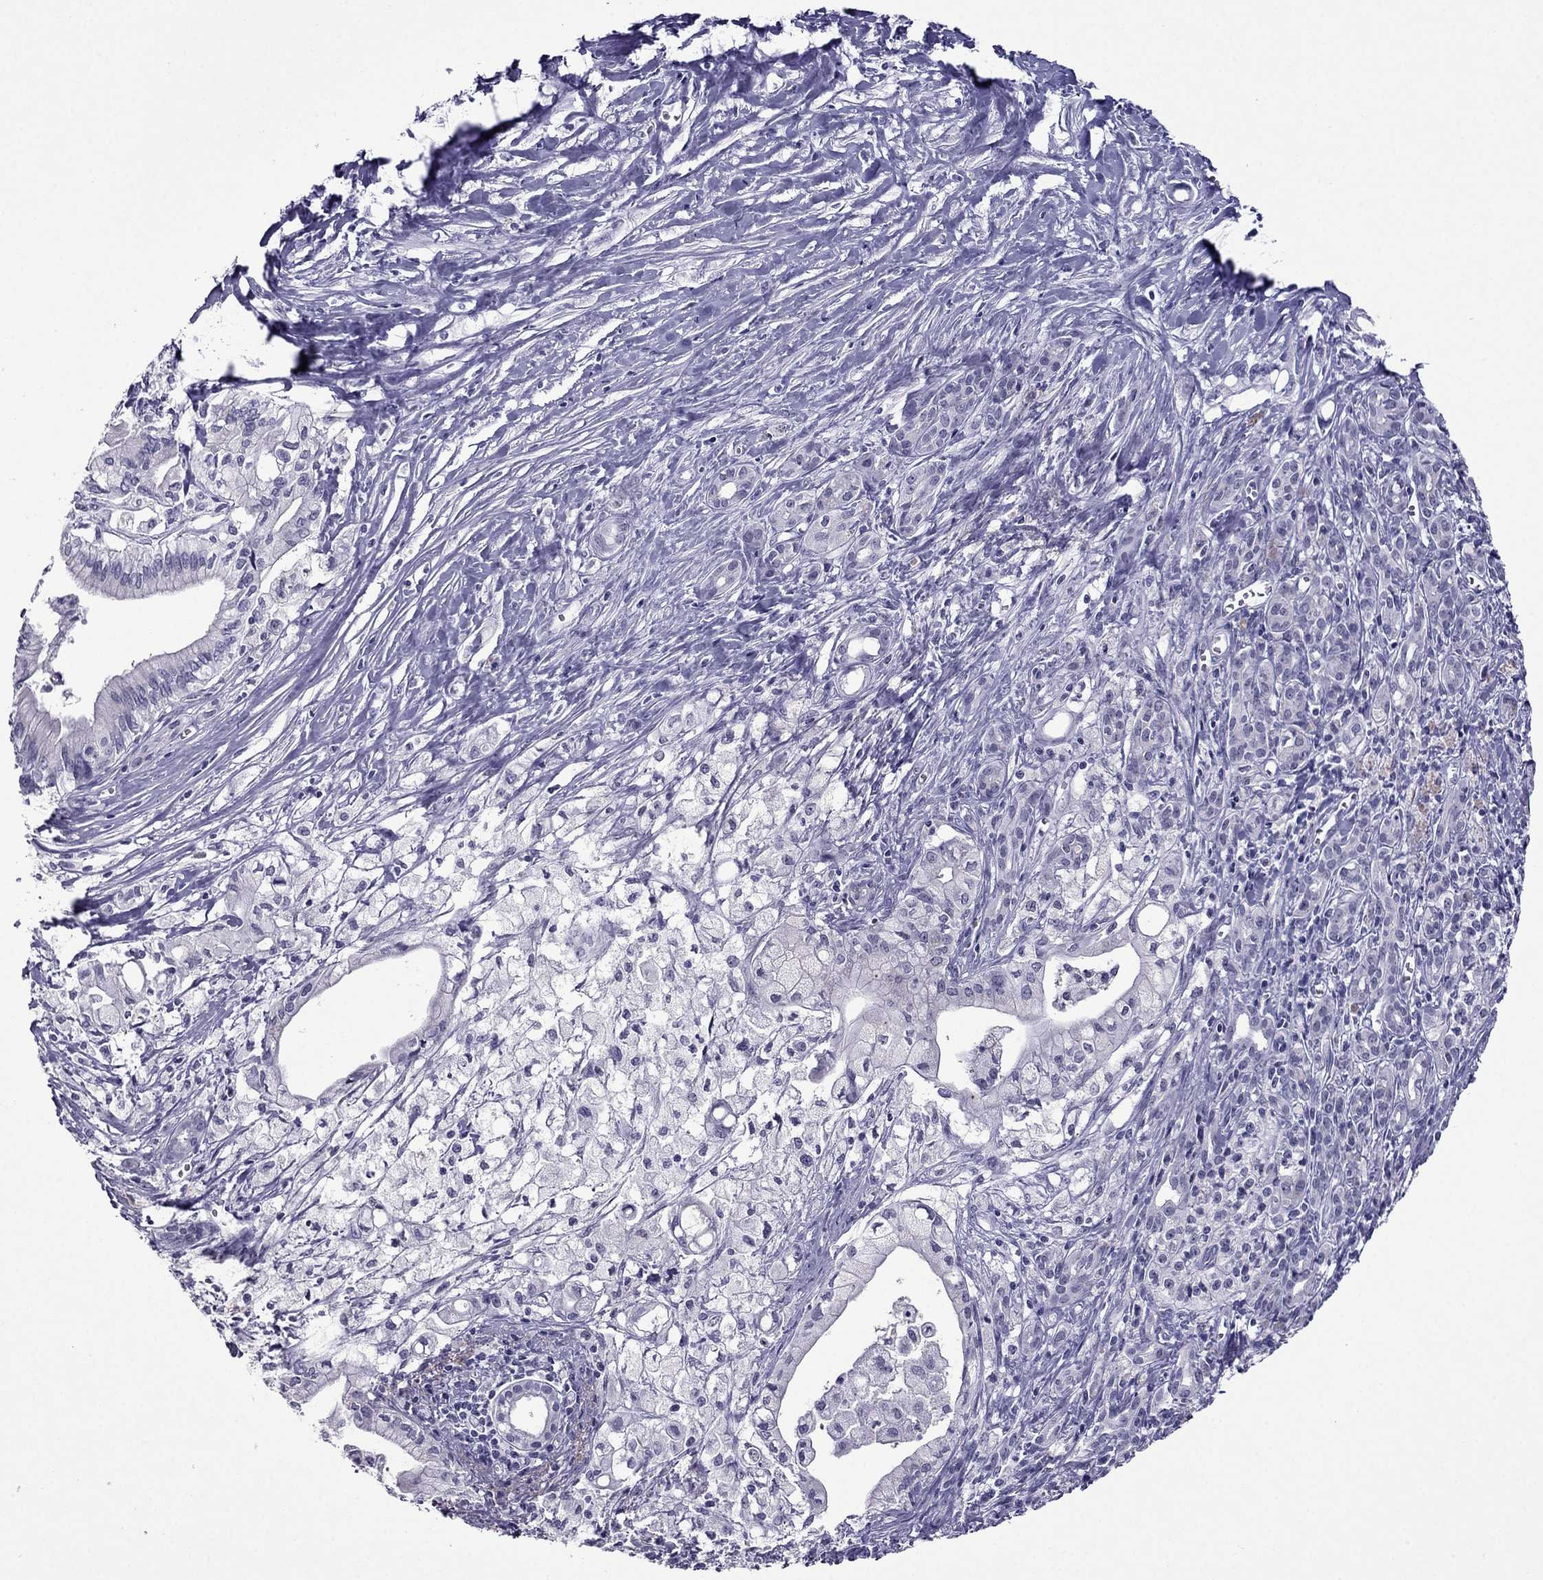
{"staining": {"intensity": "negative", "quantity": "none", "location": "none"}, "tissue": "pancreatic cancer", "cell_type": "Tumor cells", "image_type": "cancer", "snomed": [{"axis": "morphology", "description": "Adenocarcinoma, NOS"}, {"axis": "topography", "description": "Pancreas"}], "caption": "The IHC micrograph has no significant expression in tumor cells of pancreatic cancer tissue. (DAB (3,3'-diaminobenzidine) immunohistochemistry visualized using brightfield microscopy, high magnification).", "gene": "MYLK3", "patient": {"sex": "male", "age": 71}}